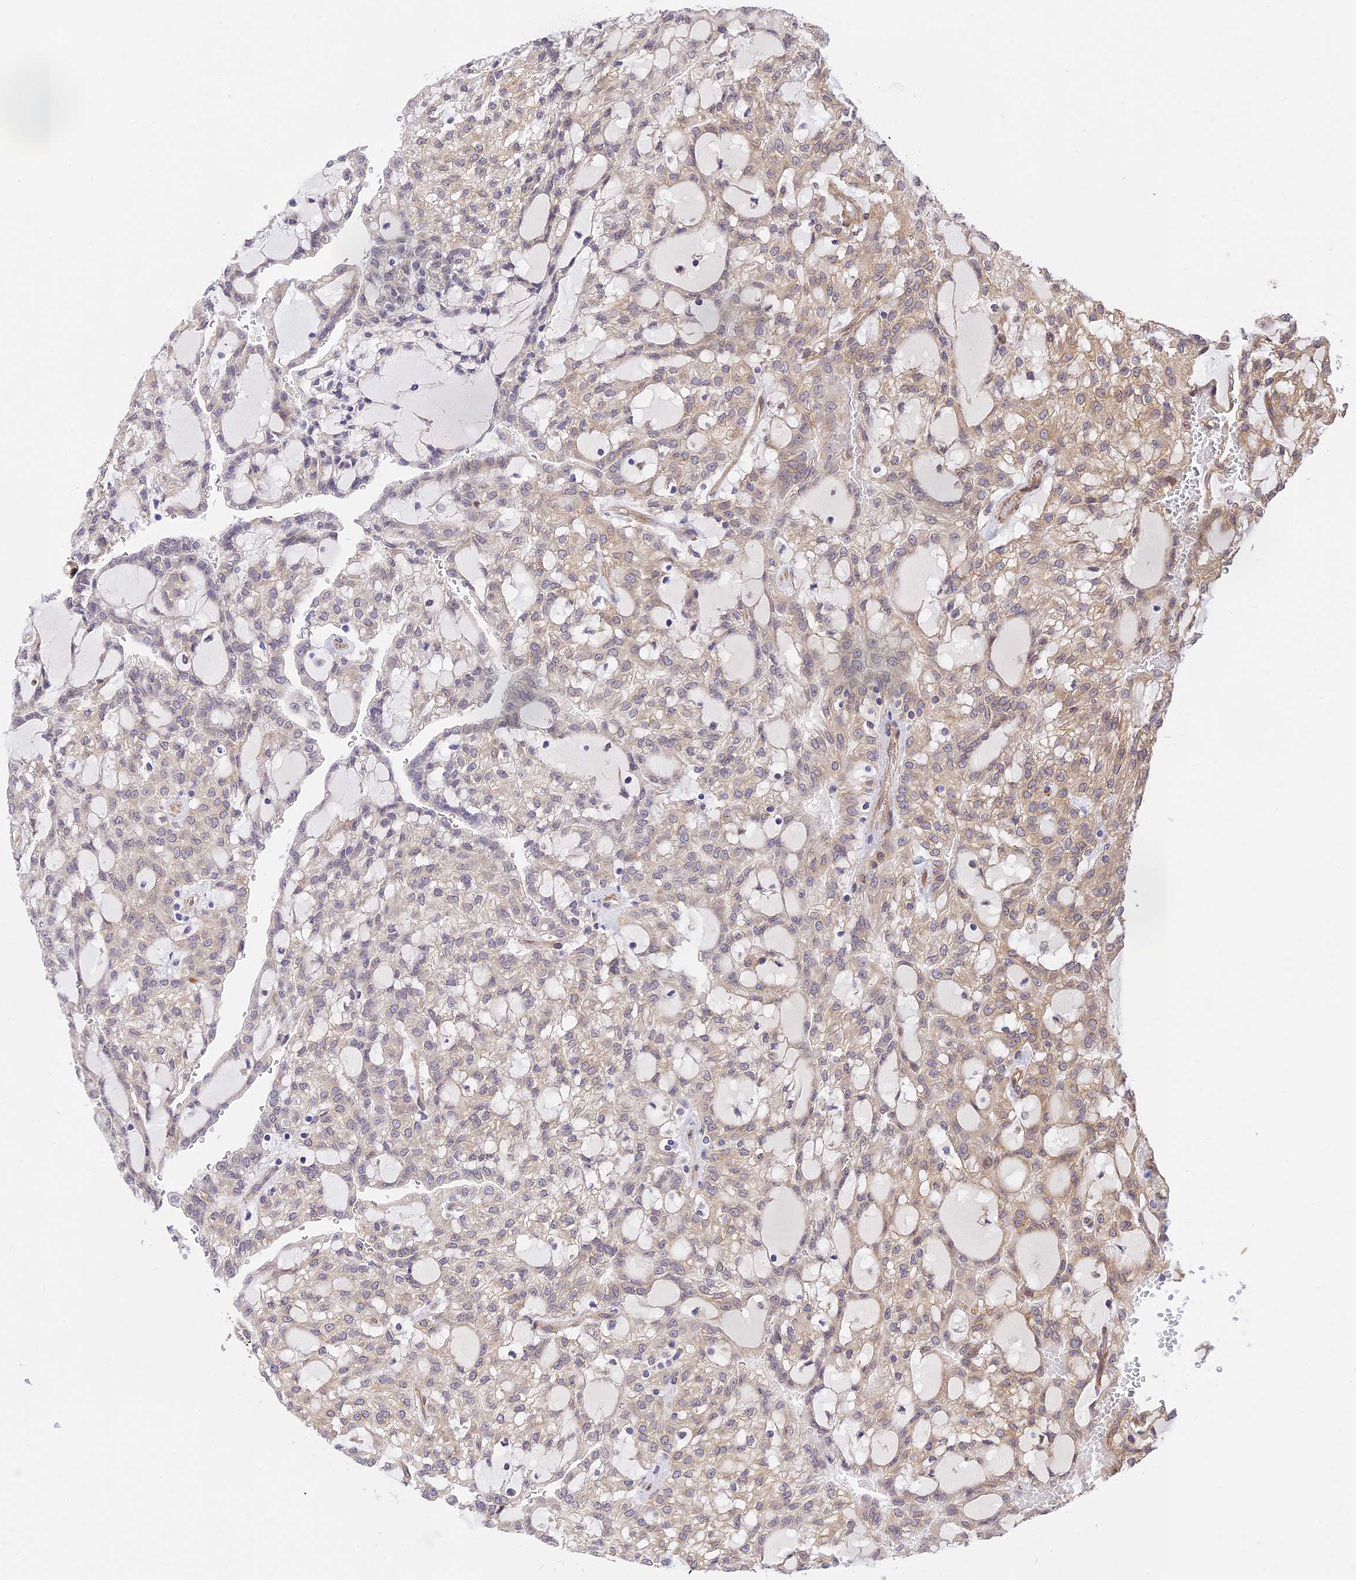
{"staining": {"intensity": "weak", "quantity": "25%-75%", "location": "cytoplasmic/membranous"}, "tissue": "renal cancer", "cell_type": "Tumor cells", "image_type": "cancer", "snomed": [{"axis": "morphology", "description": "Adenocarcinoma, NOS"}, {"axis": "topography", "description": "Kidney"}], "caption": "Renal adenocarcinoma stained with a brown dye demonstrates weak cytoplasmic/membranous positive staining in about 25%-75% of tumor cells.", "gene": "EXOC3L4", "patient": {"sex": "male", "age": 63}}